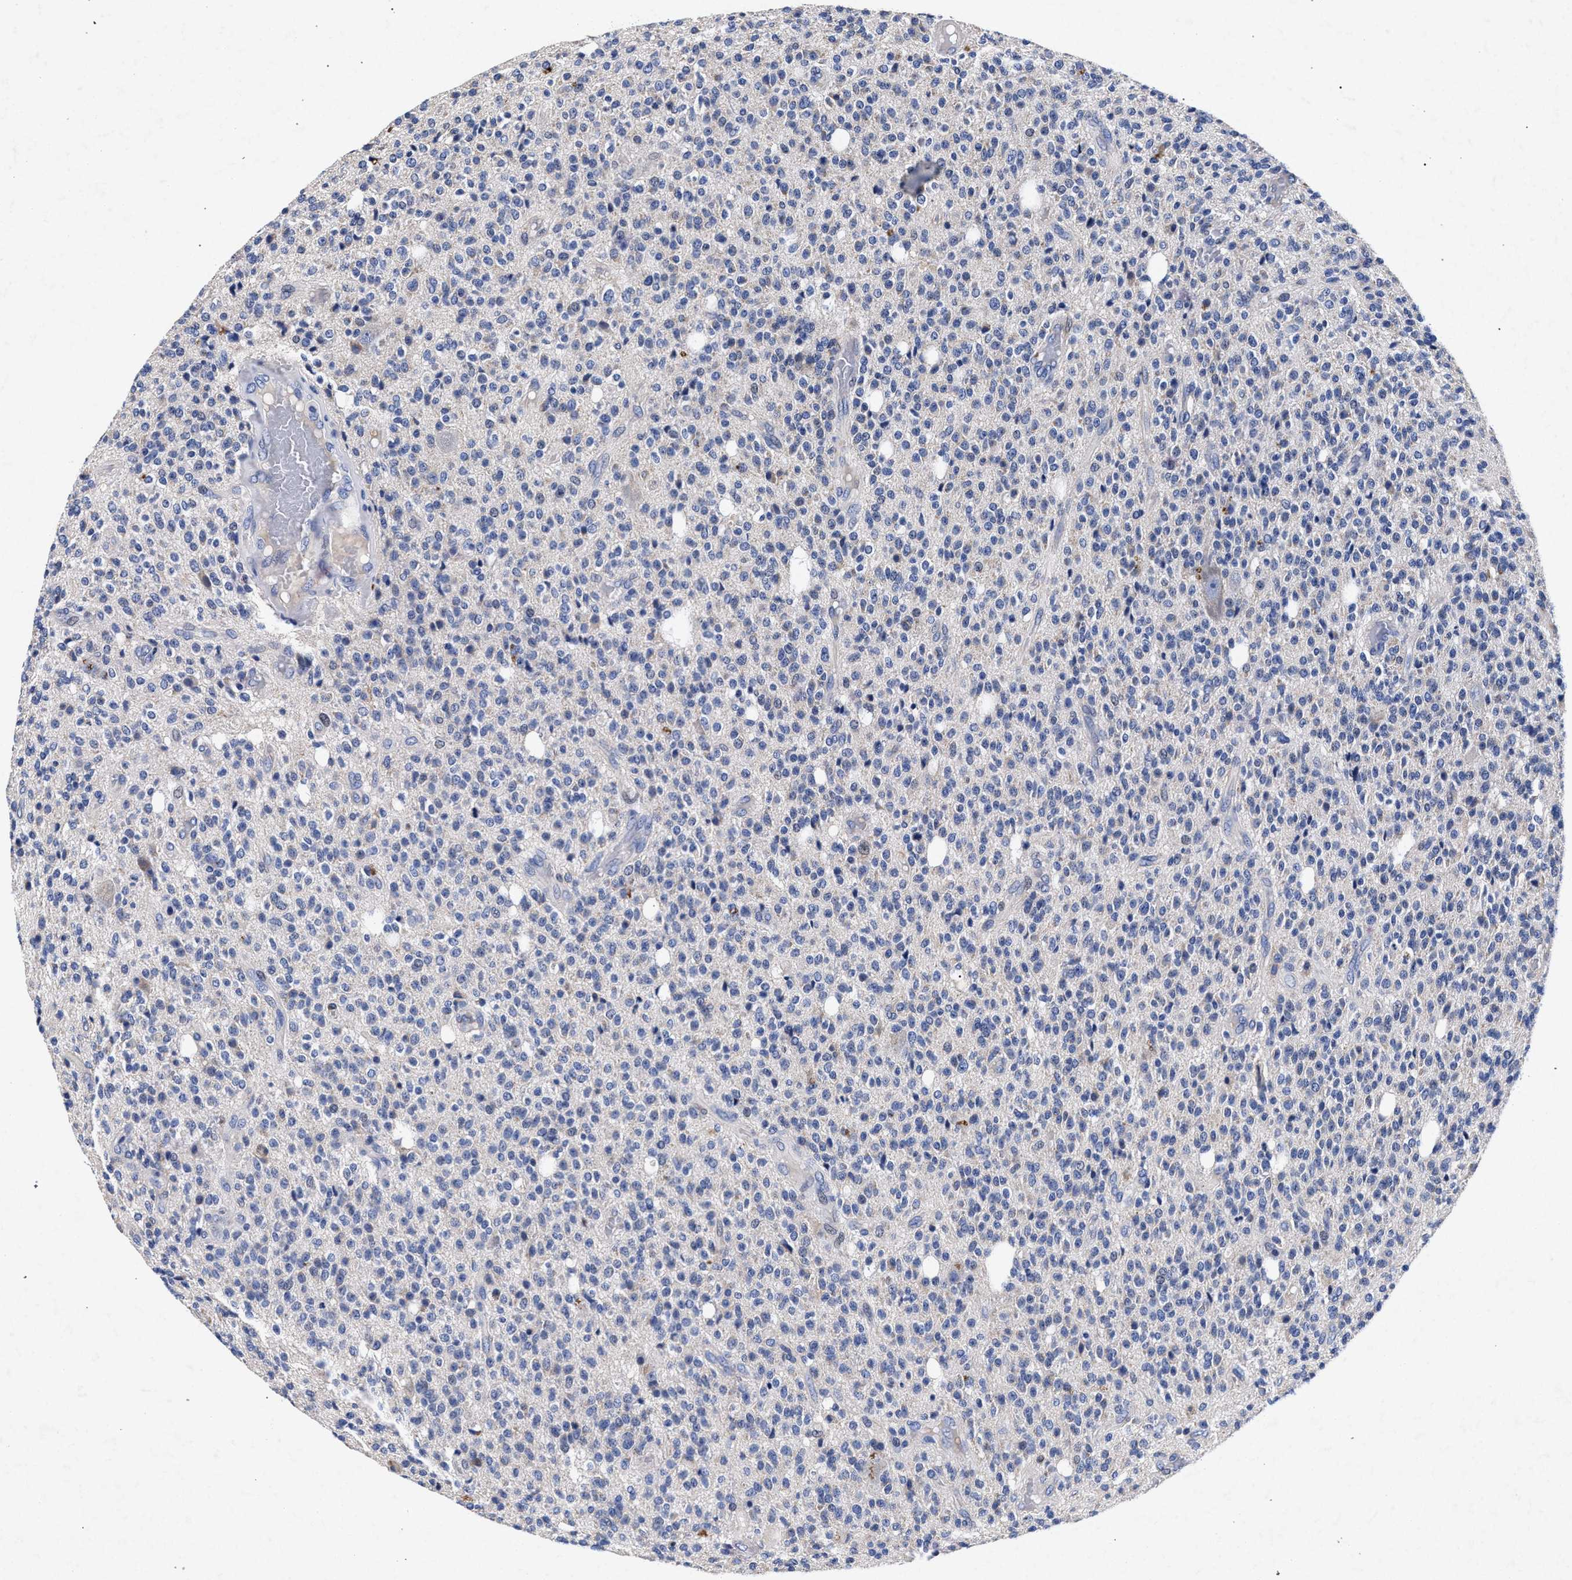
{"staining": {"intensity": "negative", "quantity": "none", "location": "none"}, "tissue": "glioma", "cell_type": "Tumor cells", "image_type": "cancer", "snomed": [{"axis": "morphology", "description": "Glioma, malignant, High grade"}, {"axis": "topography", "description": "Brain"}], "caption": "Histopathology image shows no protein expression in tumor cells of glioma tissue.", "gene": "HSD17B14", "patient": {"sex": "male", "age": 34}}